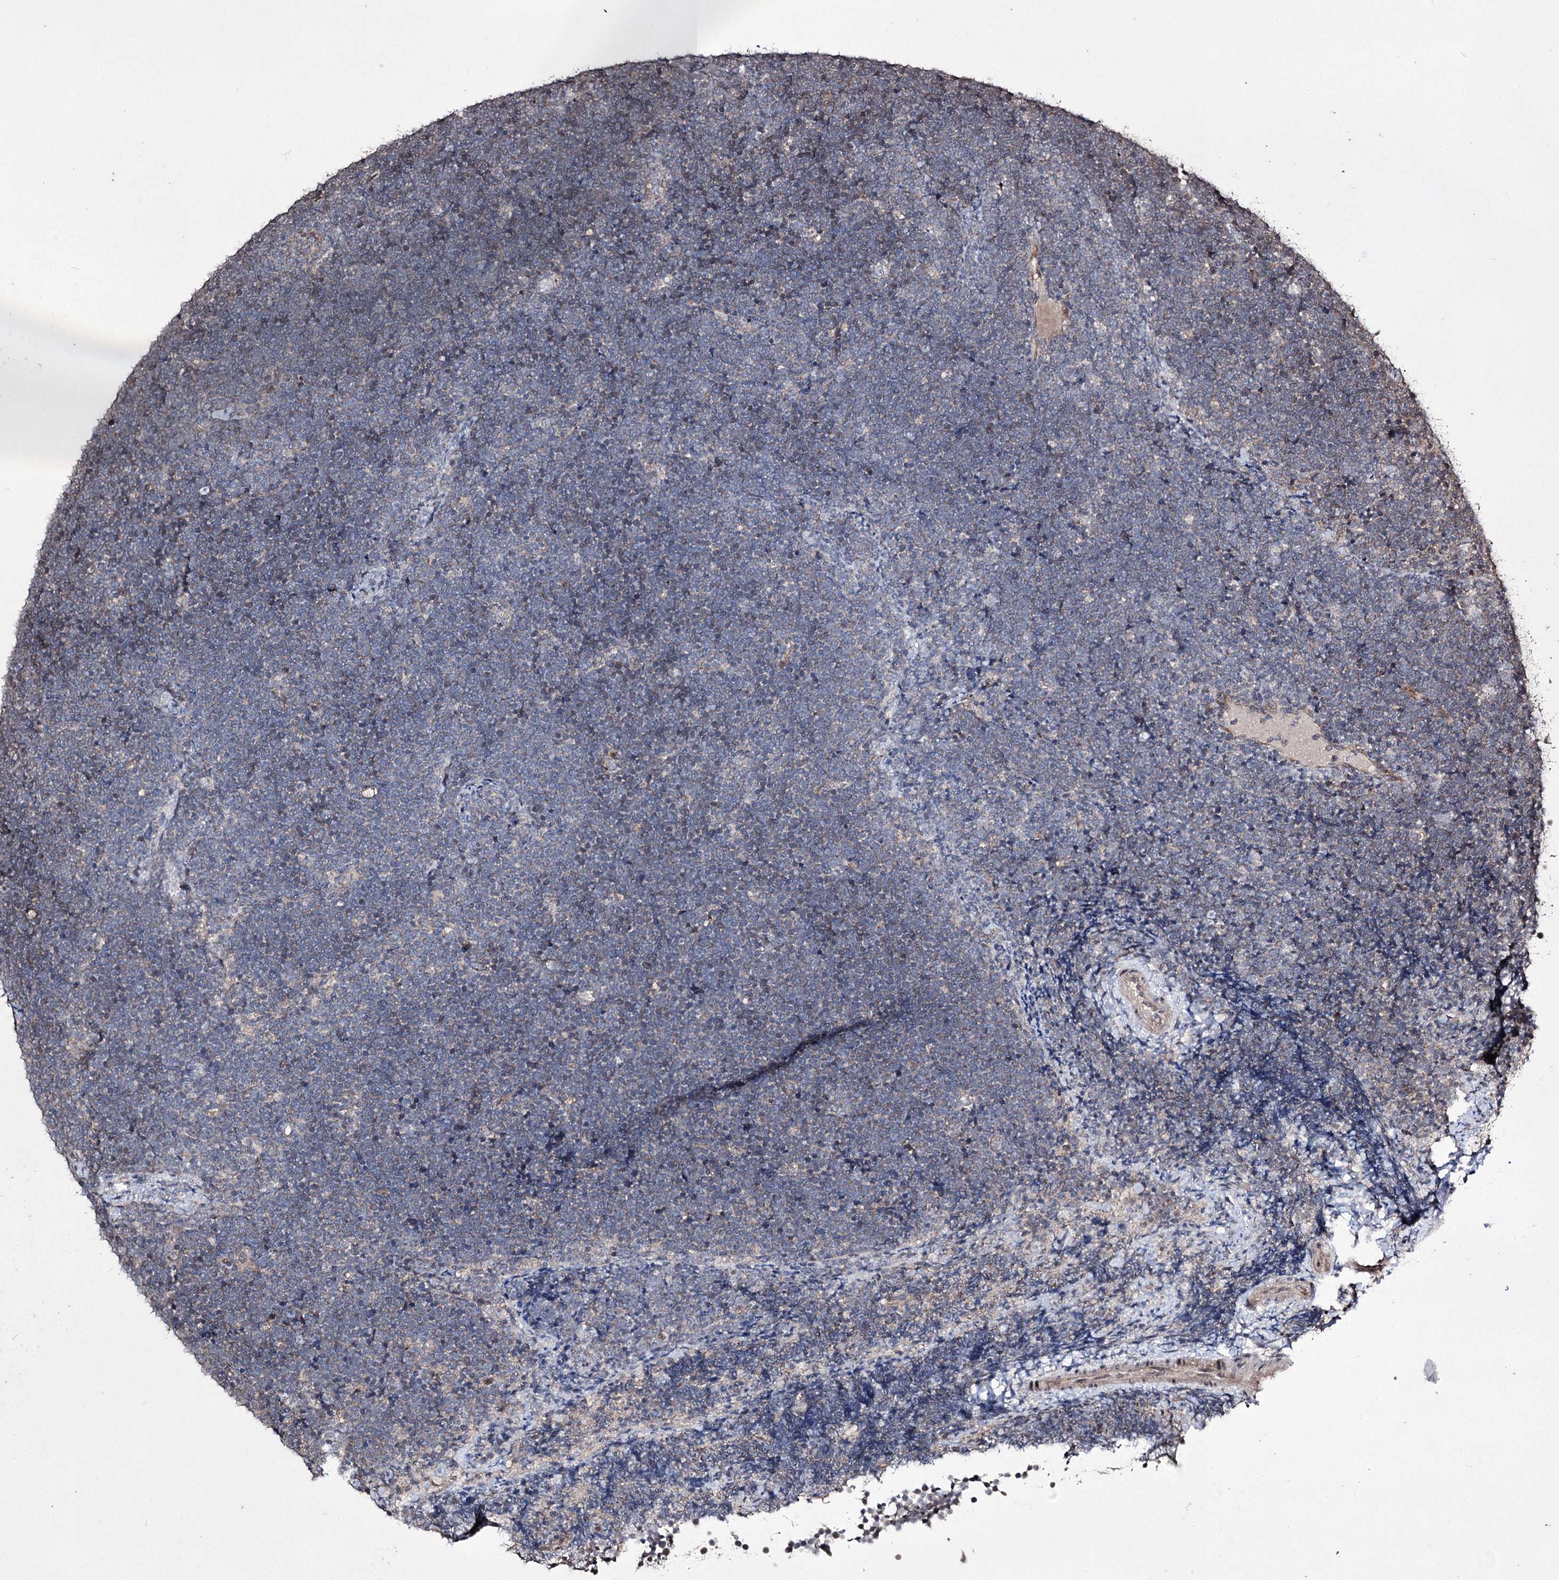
{"staining": {"intensity": "negative", "quantity": "none", "location": "none"}, "tissue": "lymphoma", "cell_type": "Tumor cells", "image_type": "cancer", "snomed": [{"axis": "morphology", "description": "Malignant lymphoma, non-Hodgkin's type, High grade"}, {"axis": "topography", "description": "Lymph node"}], "caption": "Tumor cells show no significant protein expression in lymphoma.", "gene": "CPNE8", "patient": {"sex": "male", "age": 13}}